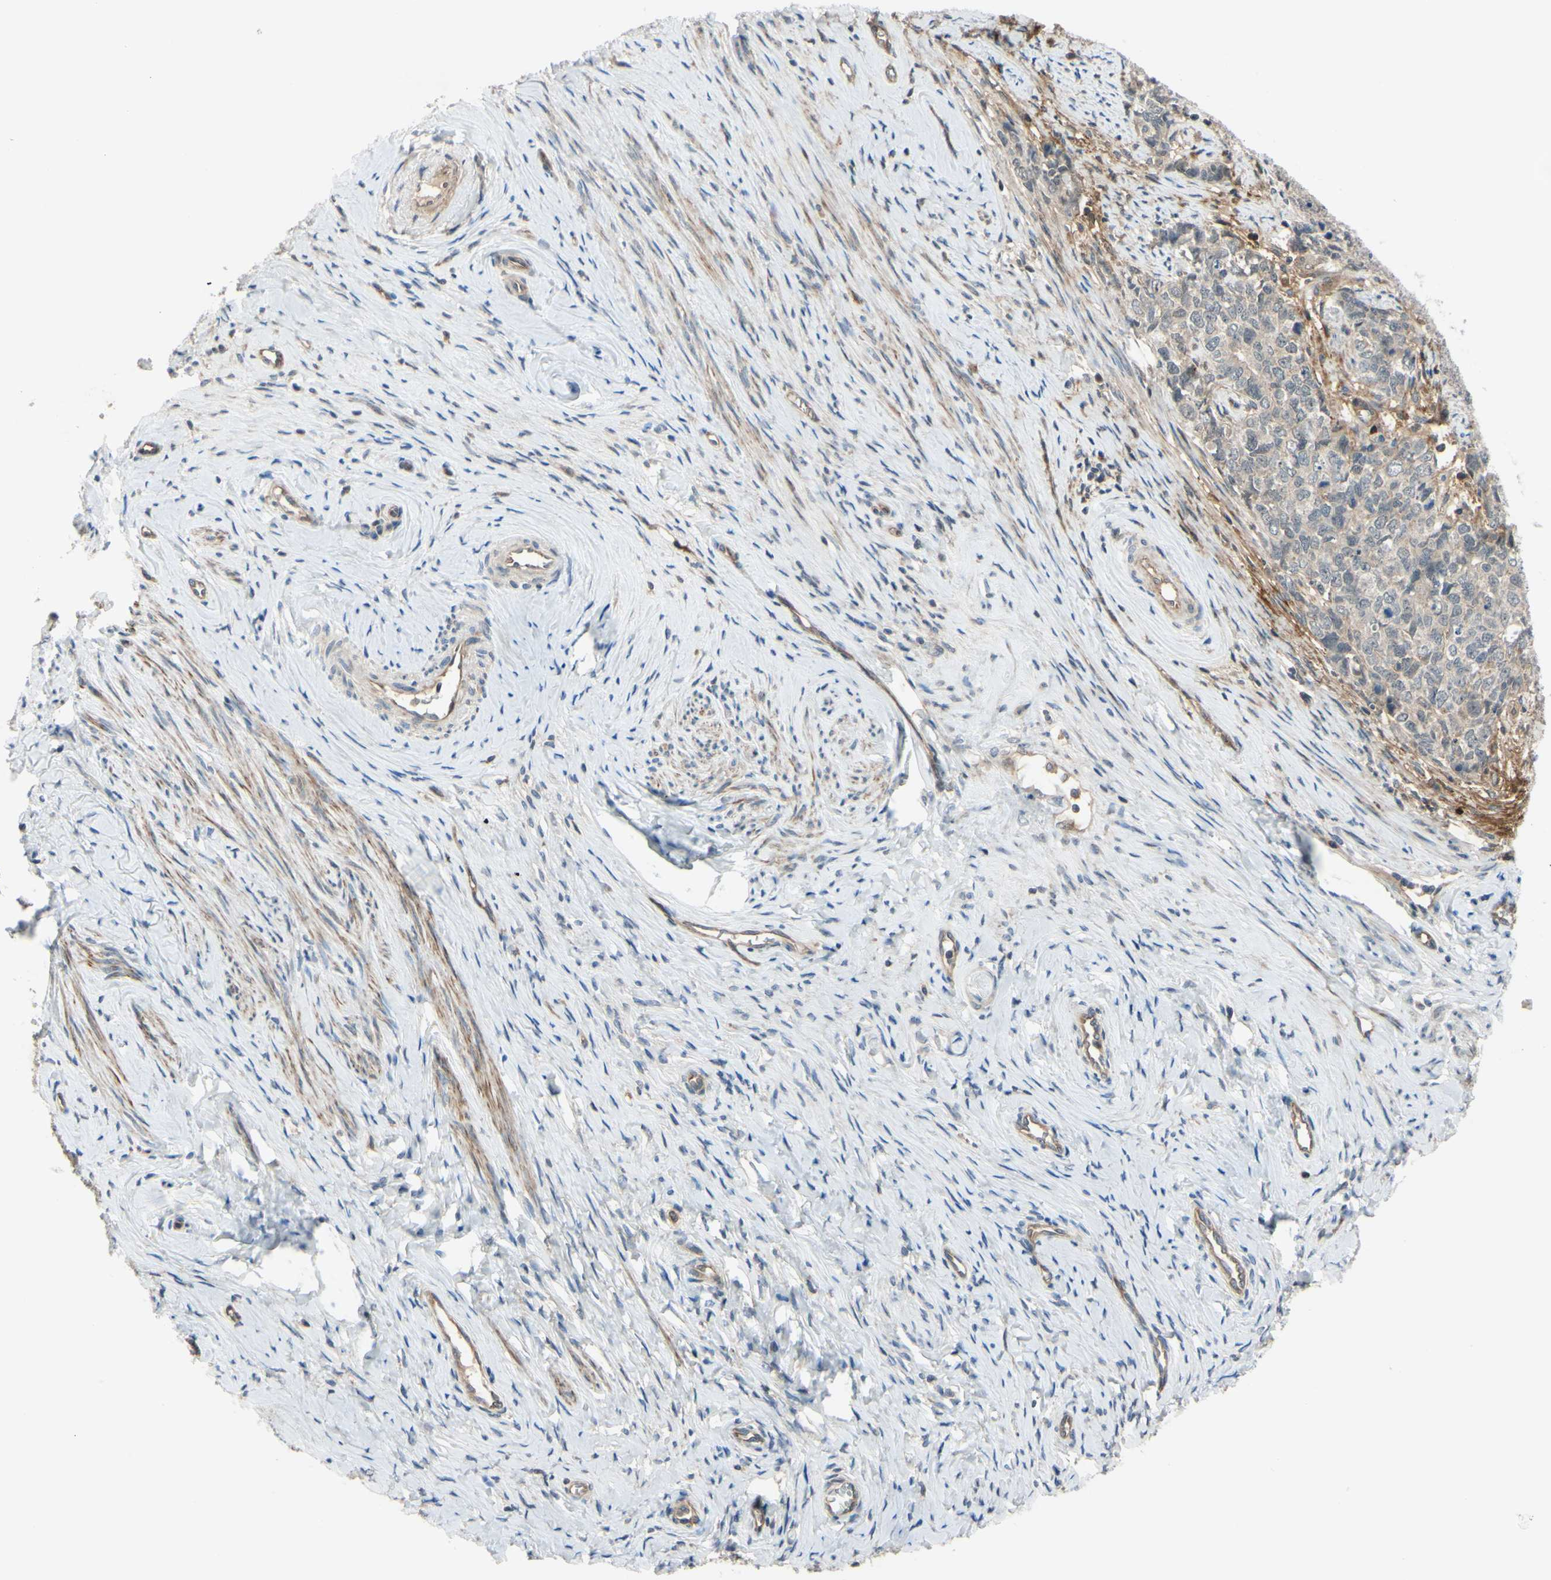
{"staining": {"intensity": "weak", "quantity": ">75%", "location": "cytoplasmic/membranous"}, "tissue": "cervical cancer", "cell_type": "Tumor cells", "image_type": "cancer", "snomed": [{"axis": "morphology", "description": "Squamous cell carcinoma, NOS"}, {"axis": "topography", "description": "Cervix"}], "caption": "Cervical squamous cell carcinoma stained for a protein exhibits weak cytoplasmic/membranous positivity in tumor cells. The protein of interest is shown in brown color, while the nuclei are stained blue.", "gene": "COMMD9", "patient": {"sex": "female", "age": 63}}